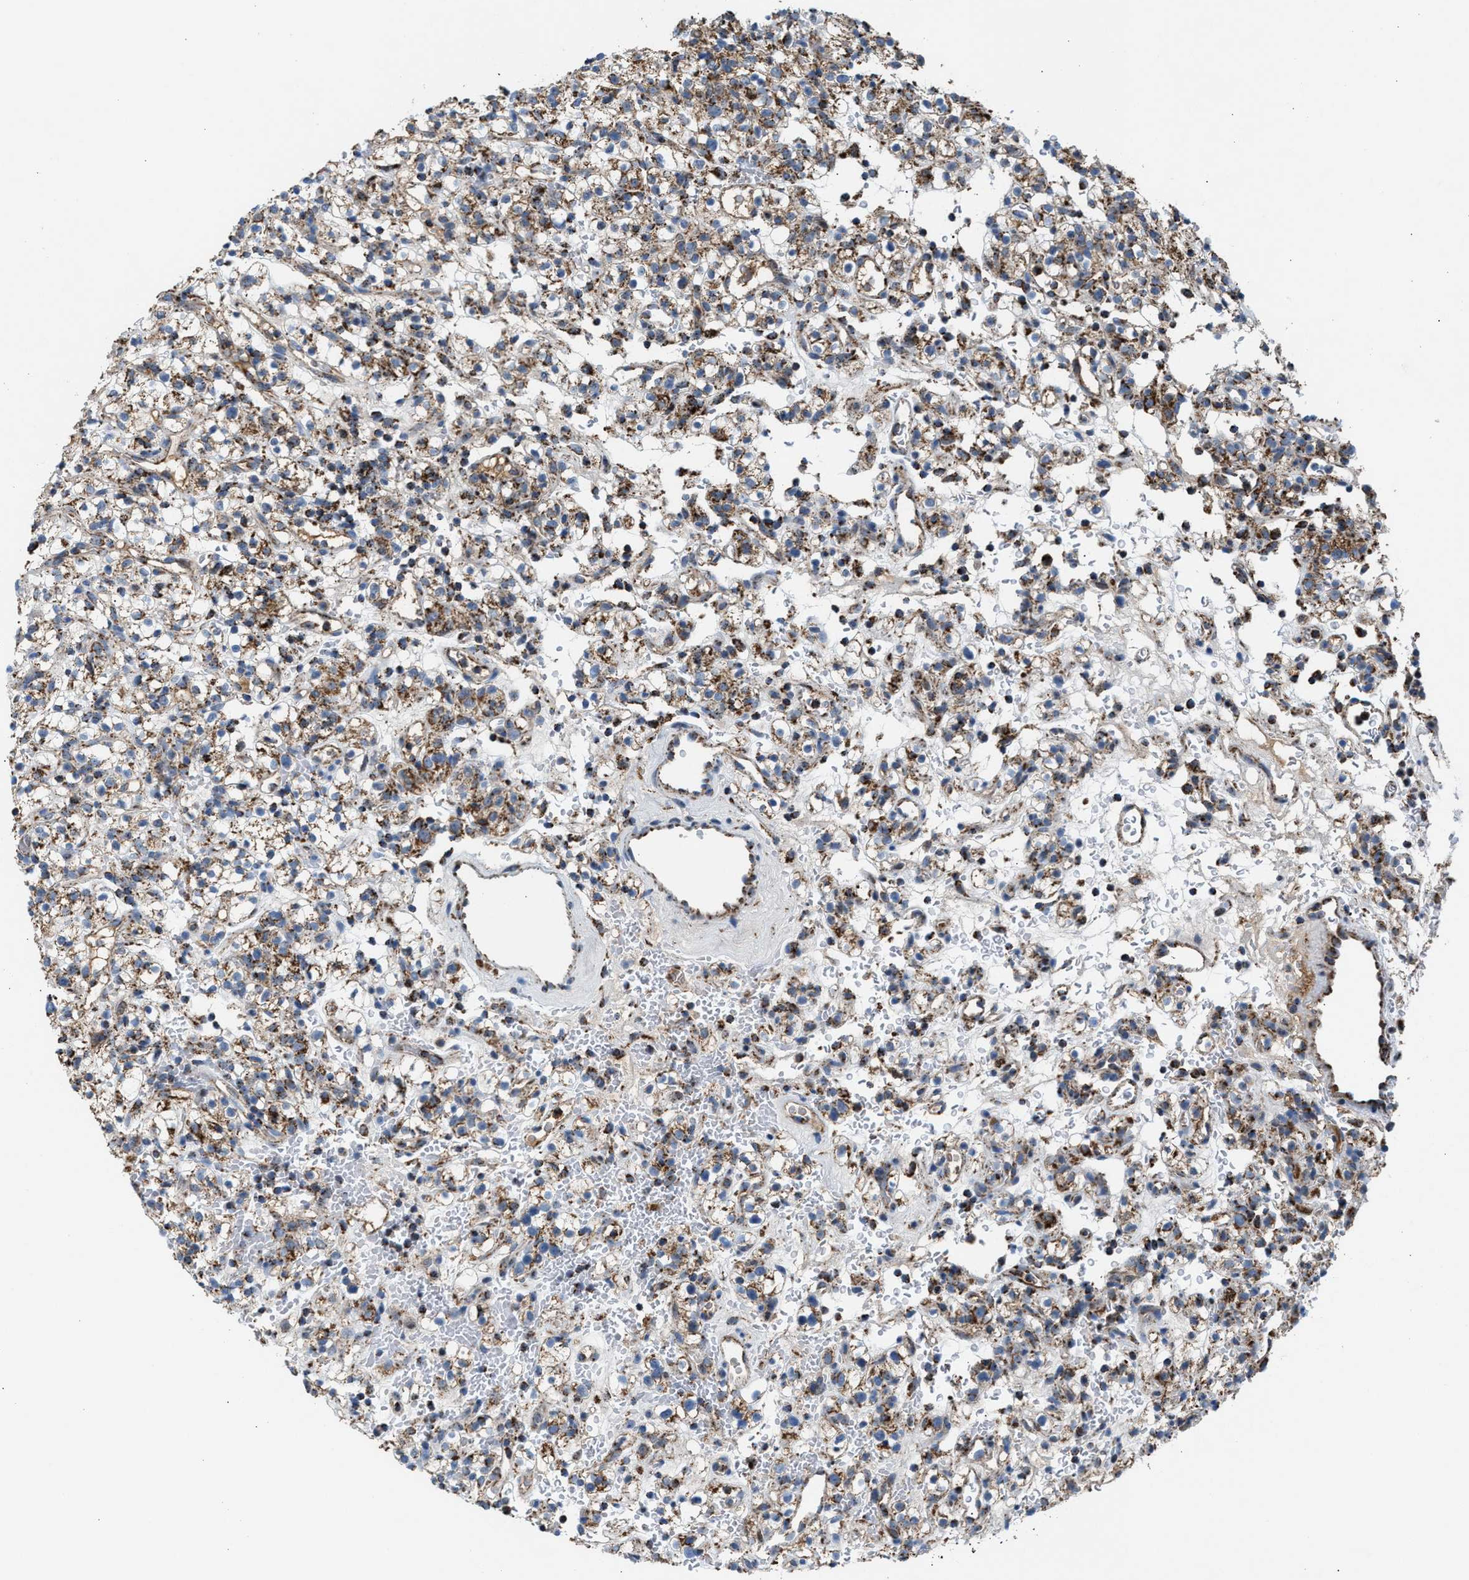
{"staining": {"intensity": "moderate", "quantity": ">75%", "location": "cytoplasmic/membranous"}, "tissue": "renal cancer", "cell_type": "Tumor cells", "image_type": "cancer", "snomed": [{"axis": "morphology", "description": "Normal tissue, NOS"}, {"axis": "morphology", "description": "Adenocarcinoma, NOS"}, {"axis": "topography", "description": "Kidney"}], "caption": "Immunohistochemistry (IHC) of renal cancer (adenocarcinoma) reveals medium levels of moderate cytoplasmic/membranous staining in approximately >75% of tumor cells.", "gene": "PMPCA", "patient": {"sex": "female", "age": 72}}